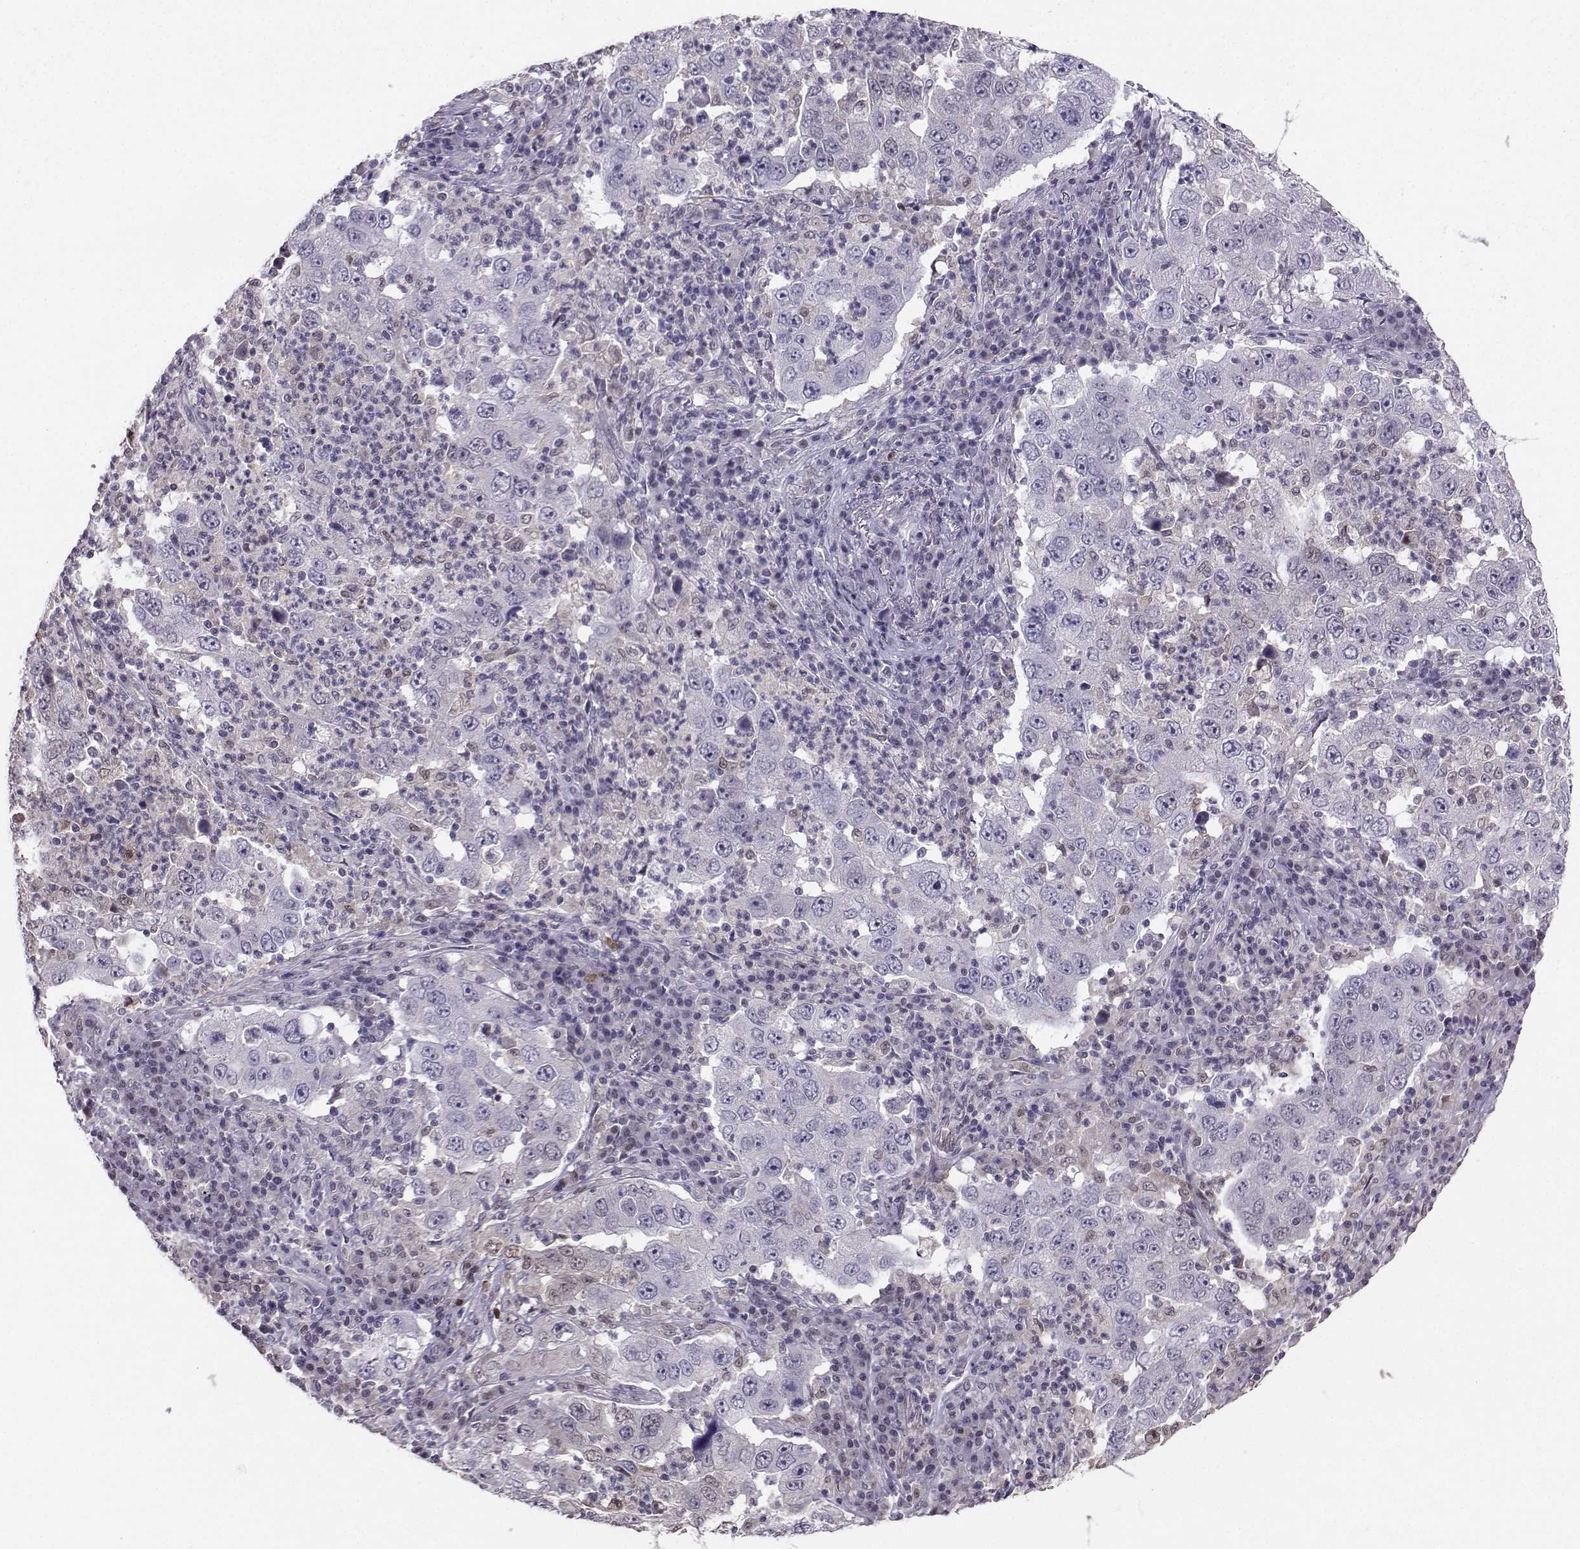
{"staining": {"intensity": "negative", "quantity": "none", "location": "none"}, "tissue": "lung cancer", "cell_type": "Tumor cells", "image_type": "cancer", "snomed": [{"axis": "morphology", "description": "Adenocarcinoma, NOS"}, {"axis": "topography", "description": "Lung"}], "caption": "Immunohistochemistry image of human adenocarcinoma (lung) stained for a protein (brown), which reveals no positivity in tumor cells.", "gene": "PGK1", "patient": {"sex": "male", "age": 73}}